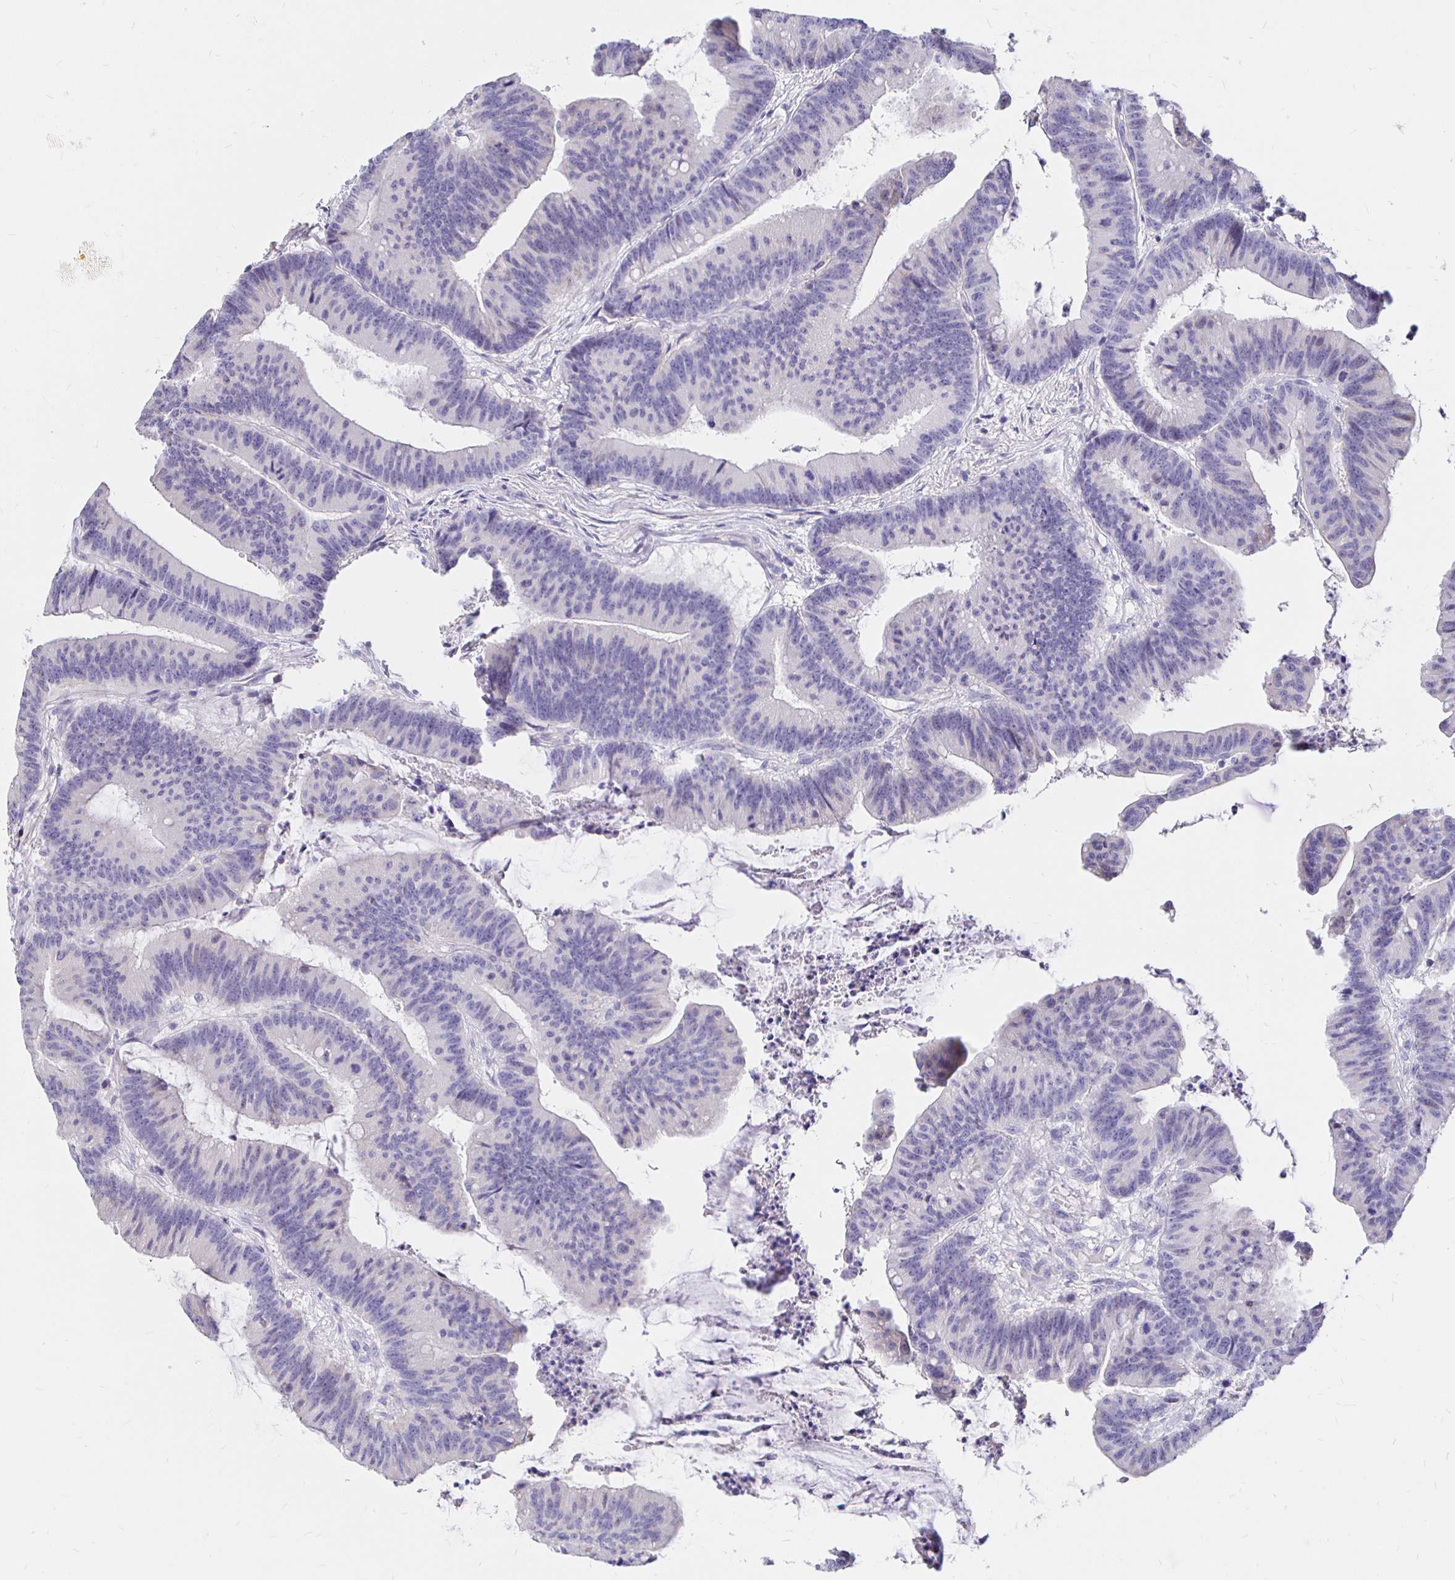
{"staining": {"intensity": "negative", "quantity": "none", "location": "none"}, "tissue": "colorectal cancer", "cell_type": "Tumor cells", "image_type": "cancer", "snomed": [{"axis": "morphology", "description": "Adenocarcinoma, NOS"}, {"axis": "topography", "description": "Colon"}], "caption": "DAB immunohistochemical staining of human colorectal adenocarcinoma reveals no significant staining in tumor cells. The staining was performed using DAB to visualize the protein expression in brown, while the nuclei were stained in blue with hematoxylin (Magnification: 20x).", "gene": "NECAB1", "patient": {"sex": "female", "age": 78}}